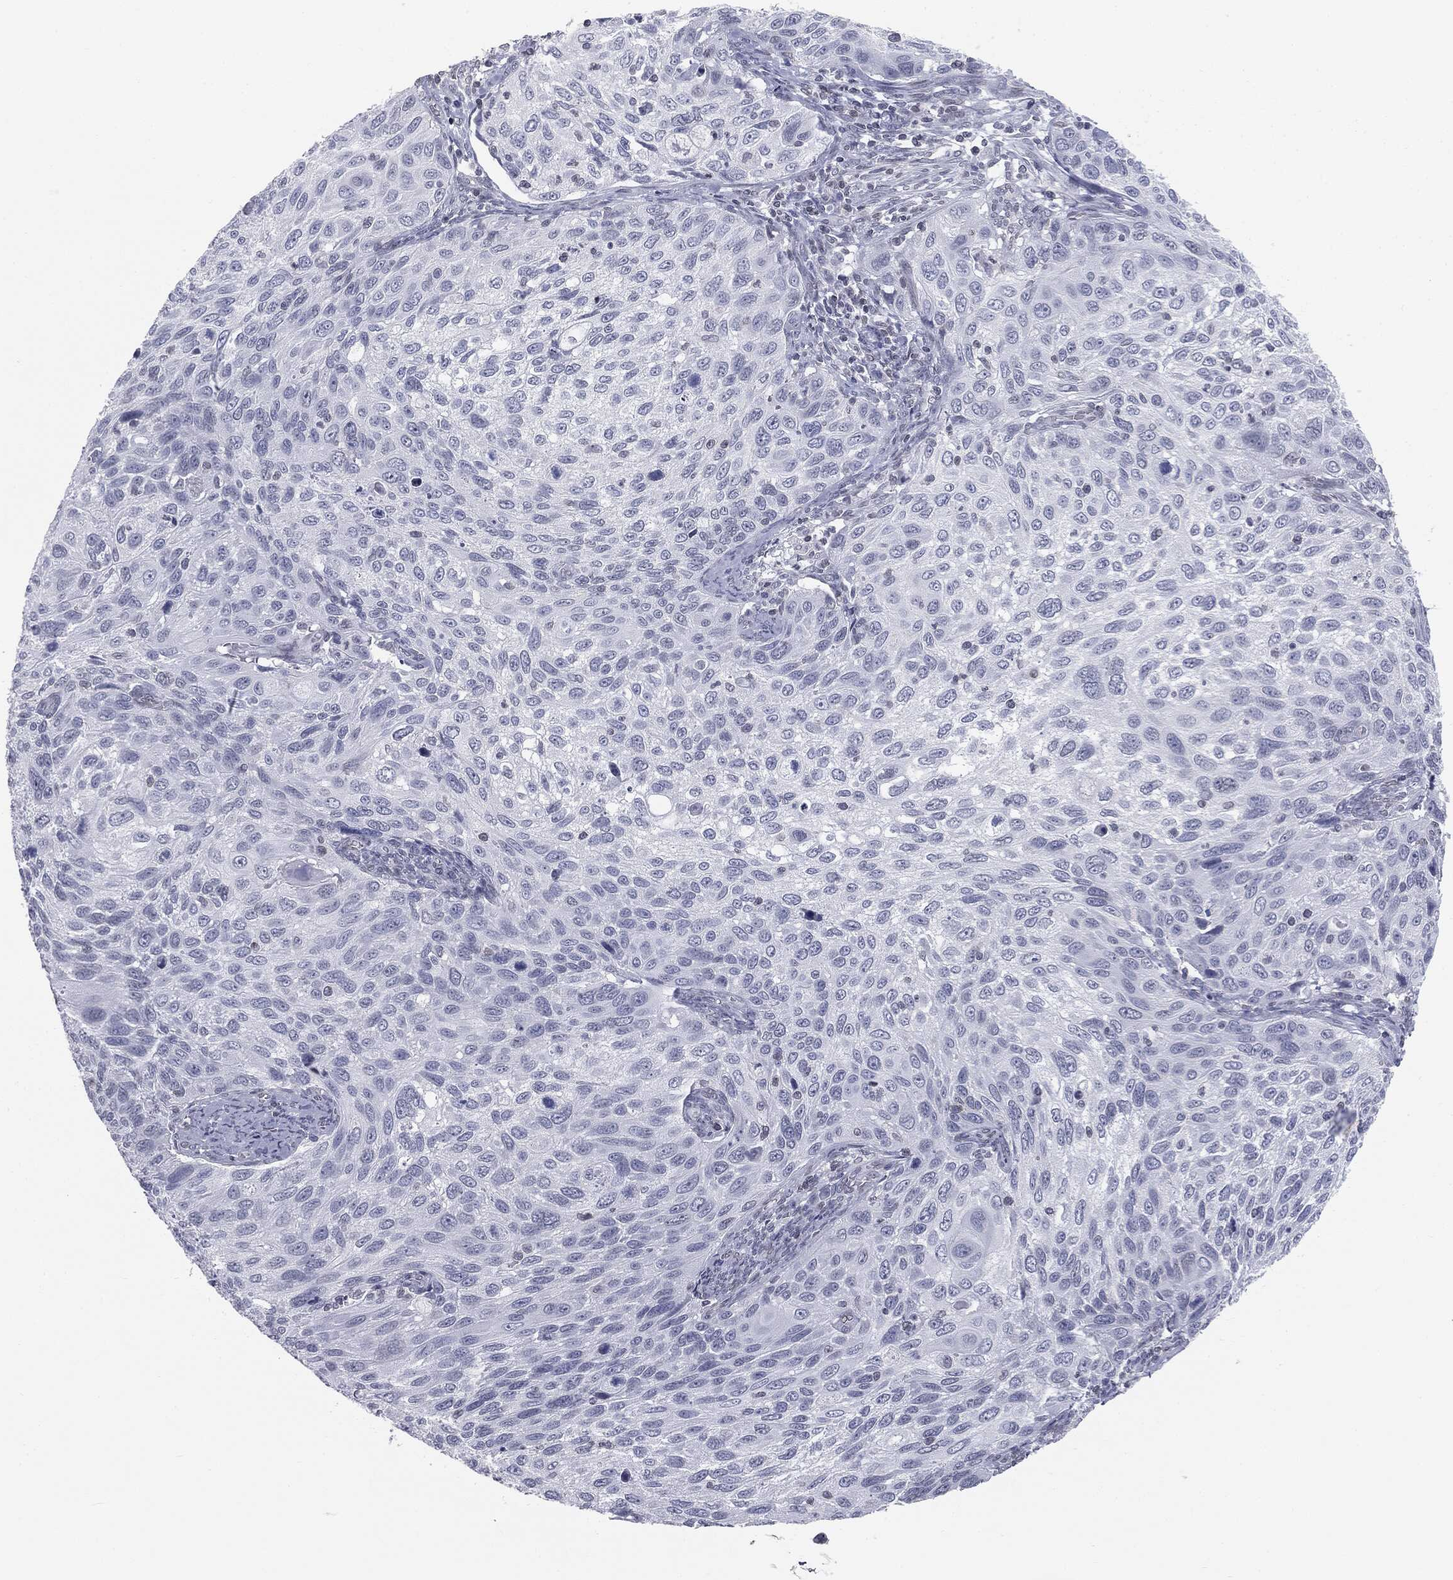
{"staining": {"intensity": "negative", "quantity": "none", "location": "none"}, "tissue": "cervical cancer", "cell_type": "Tumor cells", "image_type": "cancer", "snomed": [{"axis": "morphology", "description": "Squamous cell carcinoma, NOS"}, {"axis": "topography", "description": "Cervix"}], "caption": "Human cervical squamous cell carcinoma stained for a protein using immunohistochemistry demonstrates no expression in tumor cells.", "gene": "ALDOB", "patient": {"sex": "female", "age": 70}}